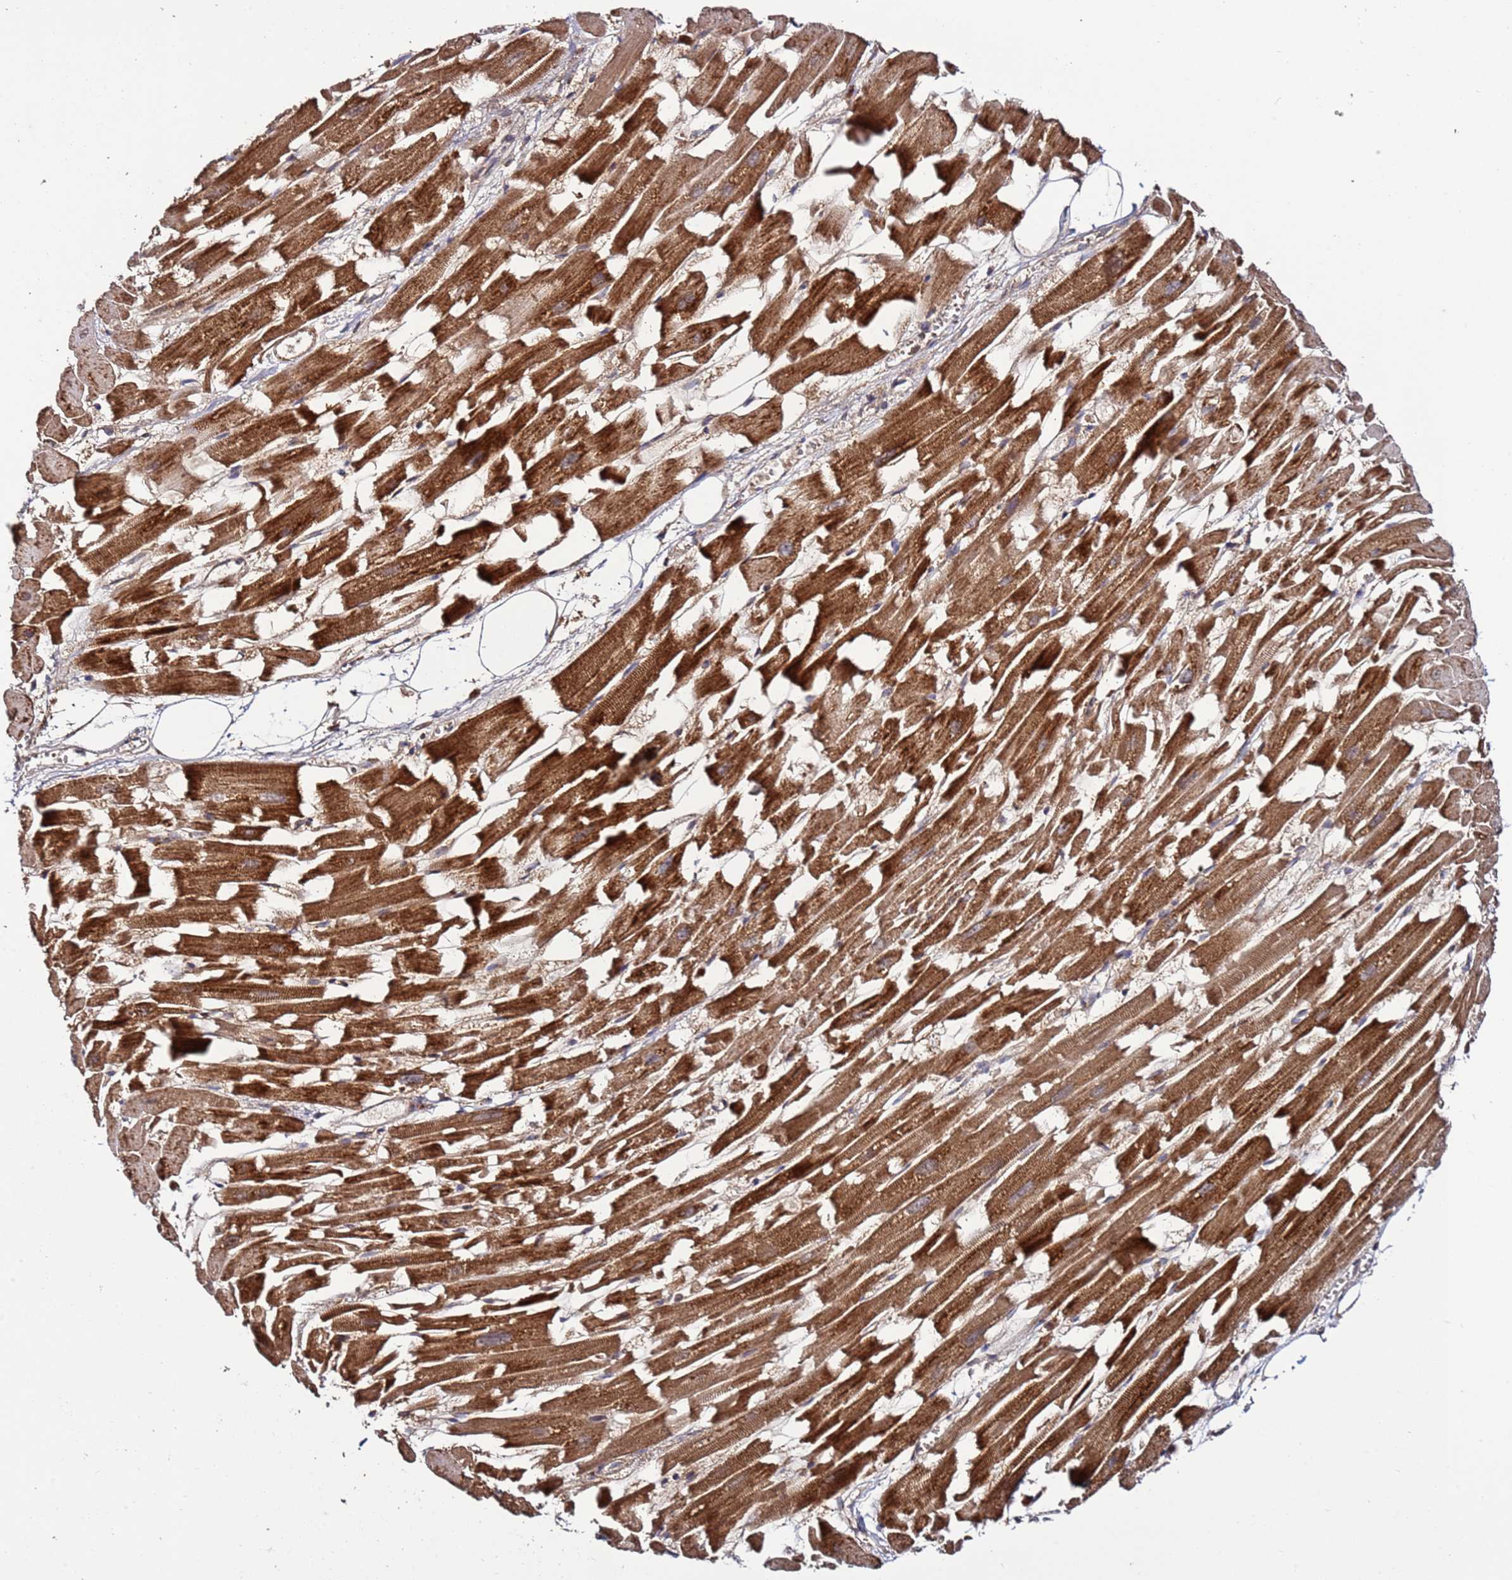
{"staining": {"intensity": "strong", "quantity": ">75%", "location": "cytoplasmic/membranous"}, "tissue": "heart muscle", "cell_type": "Cardiomyocytes", "image_type": "normal", "snomed": [{"axis": "morphology", "description": "Normal tissue, NOS"}, {"axis": "topography", "description": "Heart"}], "caption": "Heart muscle stained with IHC demonstrates strong cytoplasmic/membranous positivity in approximately >75% of cardiomyocytes. The staining is performed using DAB (3,3'-diaminobenzidine) brown chromogen to label protein expression. The nuclei are counter-stained blue using hematoxylin.", "gene": "TMEM176B", "patient": {"sex": "female", "age": 64}}